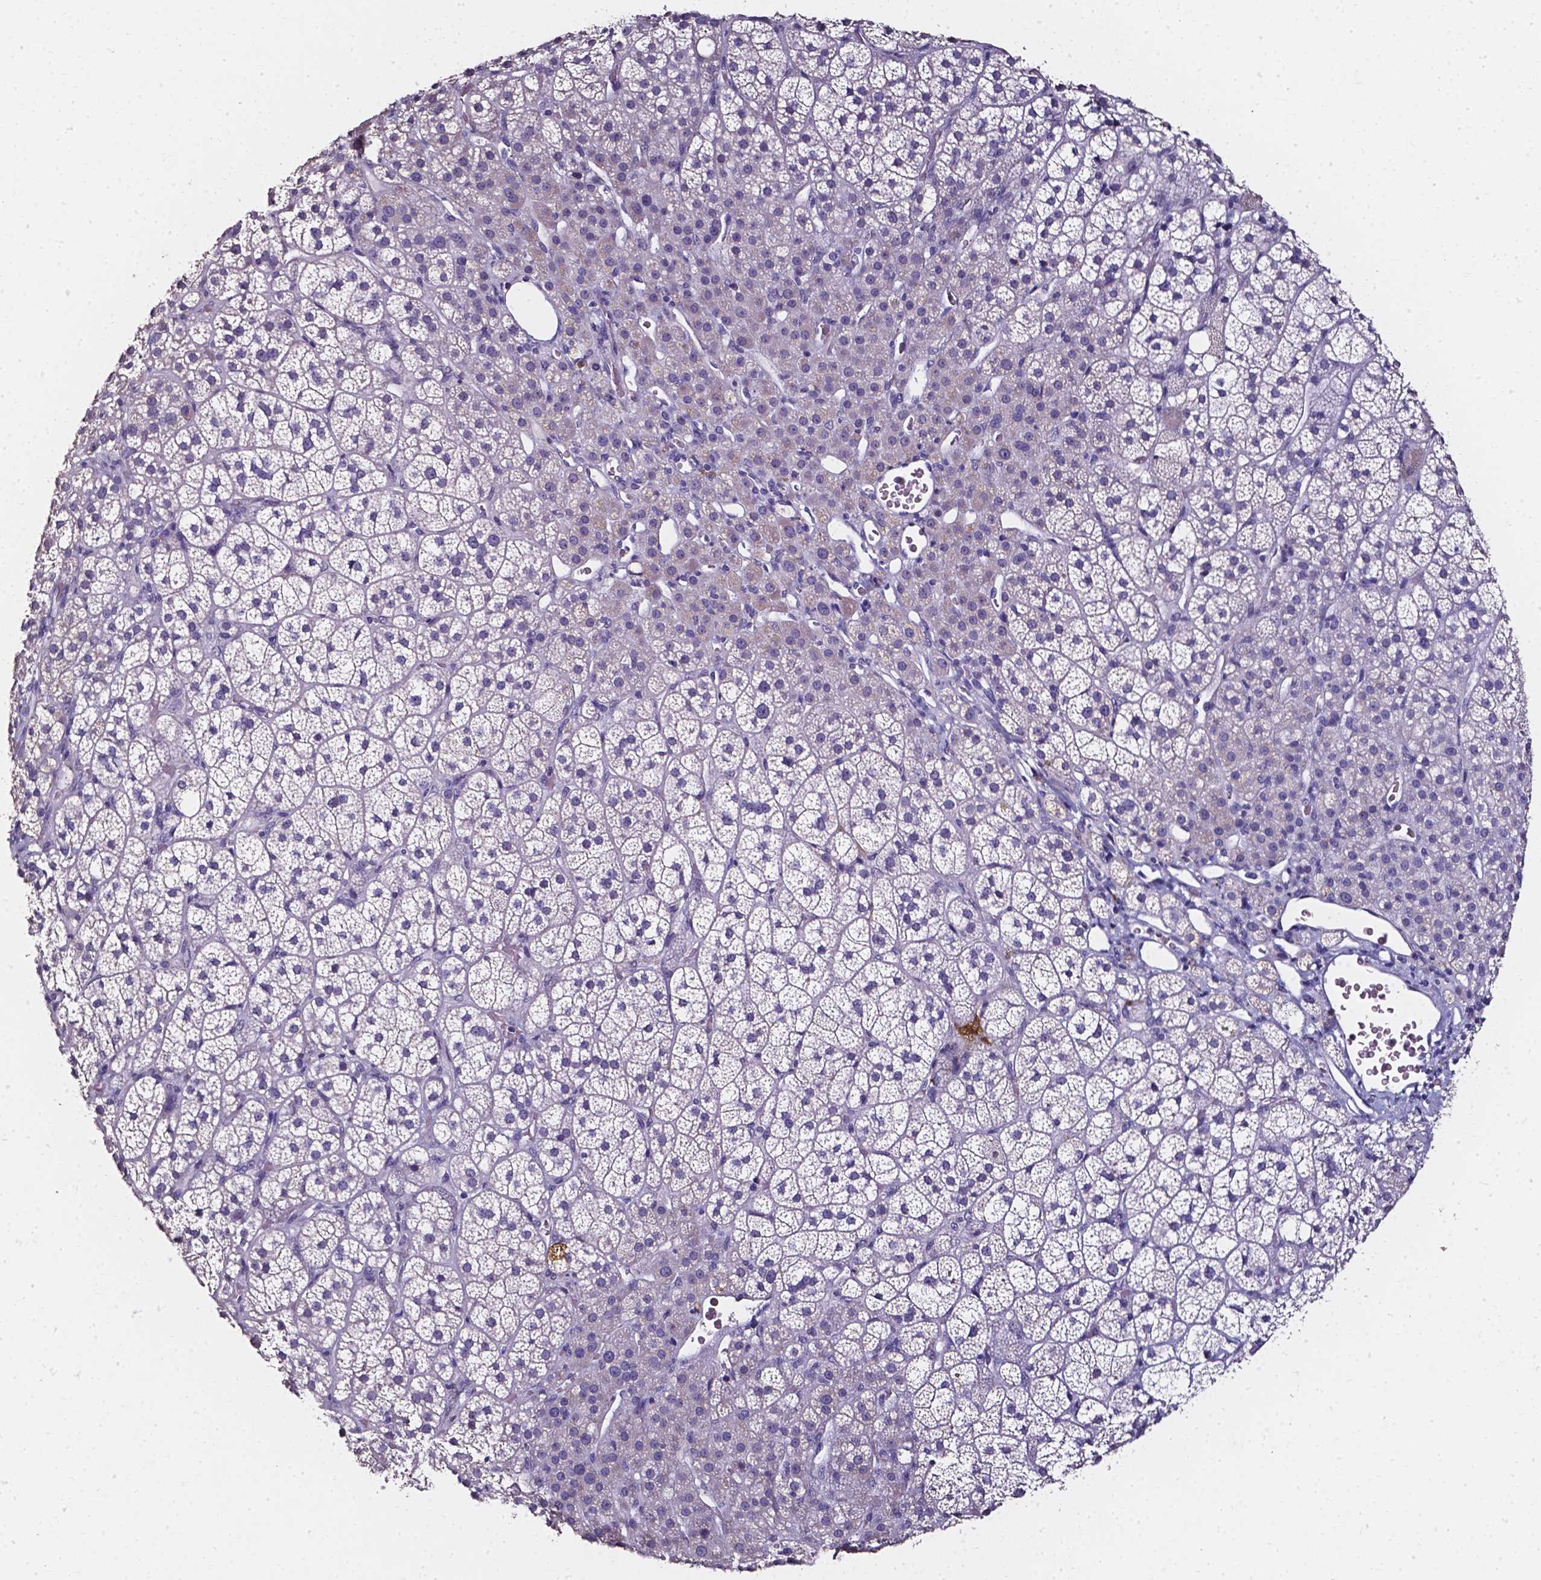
{"staining": {"intensity": "negative", "quantity": "none", "location": "none"}, "tissue": "adrenal gland", "cell_type": "Glandular cells", "image_type": "normal", "snomed": [{"axis": "morphology", "description": "Normal tissue, NOS"}, {"axis": "topography", "description": "Adrenal gland"}], "caption": "DAB (3,3'-diaminobenzidine) immunohistochemical staining of normal human adrenal gland reveals no significant expression in glandular cells.", "gene": "AKR1B10", "patient": {"sex": "female", "age": 60}}